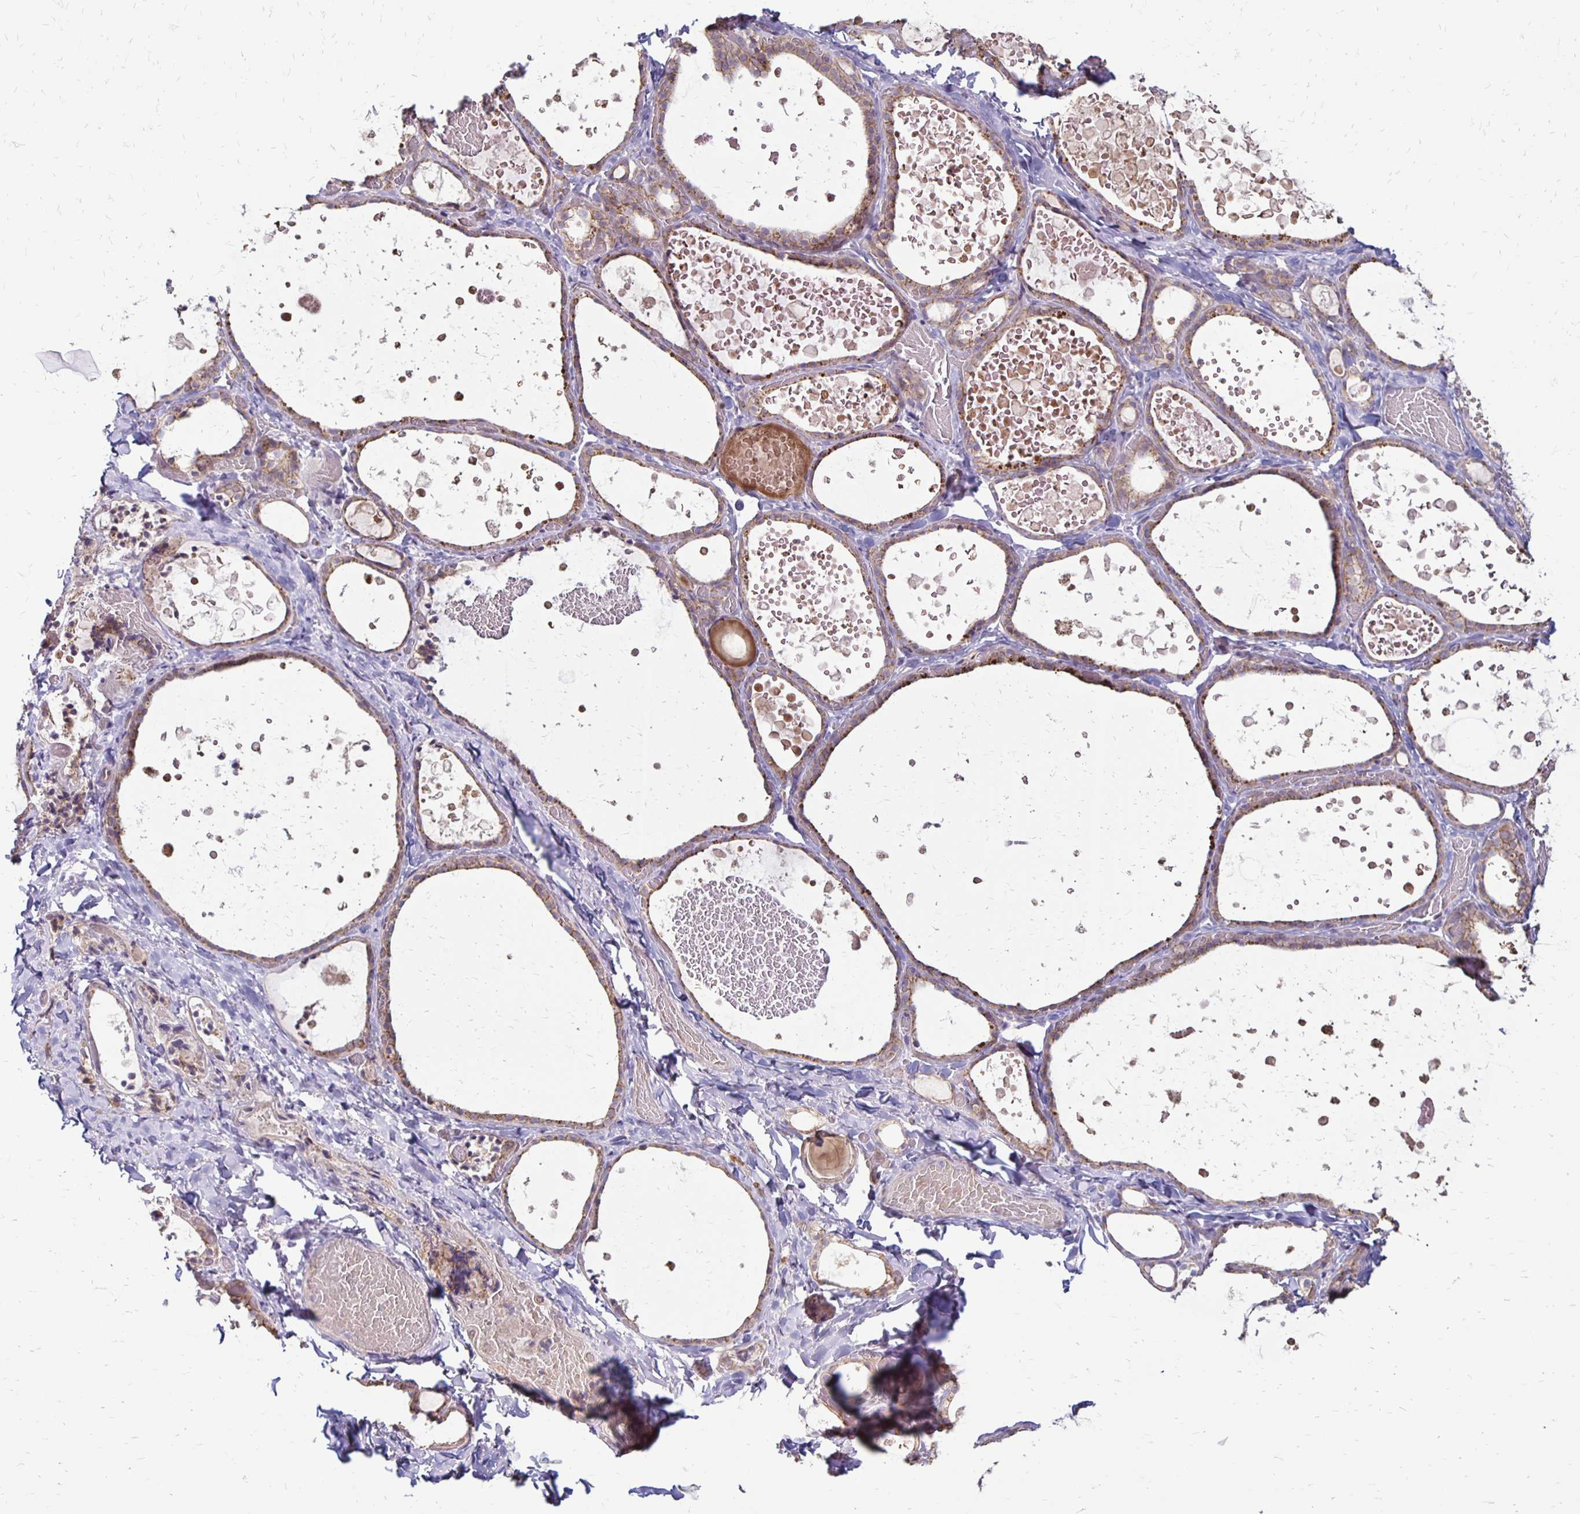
{"staining": {"intensity": "weak", "quantity": "25%-75%", "location": "cytoplasmic/membranous"}, "tissue": "thyroid gland", "cell_type": "Glandular cells", "image_type": "normal", "snomed": [{"axis": "morphology", "description": "Normal tissue, NOS"}, {"axis": "topography", "description": "Thyroid gland"}], "caption": "Protein analysis of normal thyroid gland displays weak cytoplasmic/membranous positivity in approximately 25%-75% of glandular cells. (brown staining indicates protein expression, while blue staining denotes nuclei).", "gene": "KATNBL1", "patient": {"sex": "female", "age": 56}}